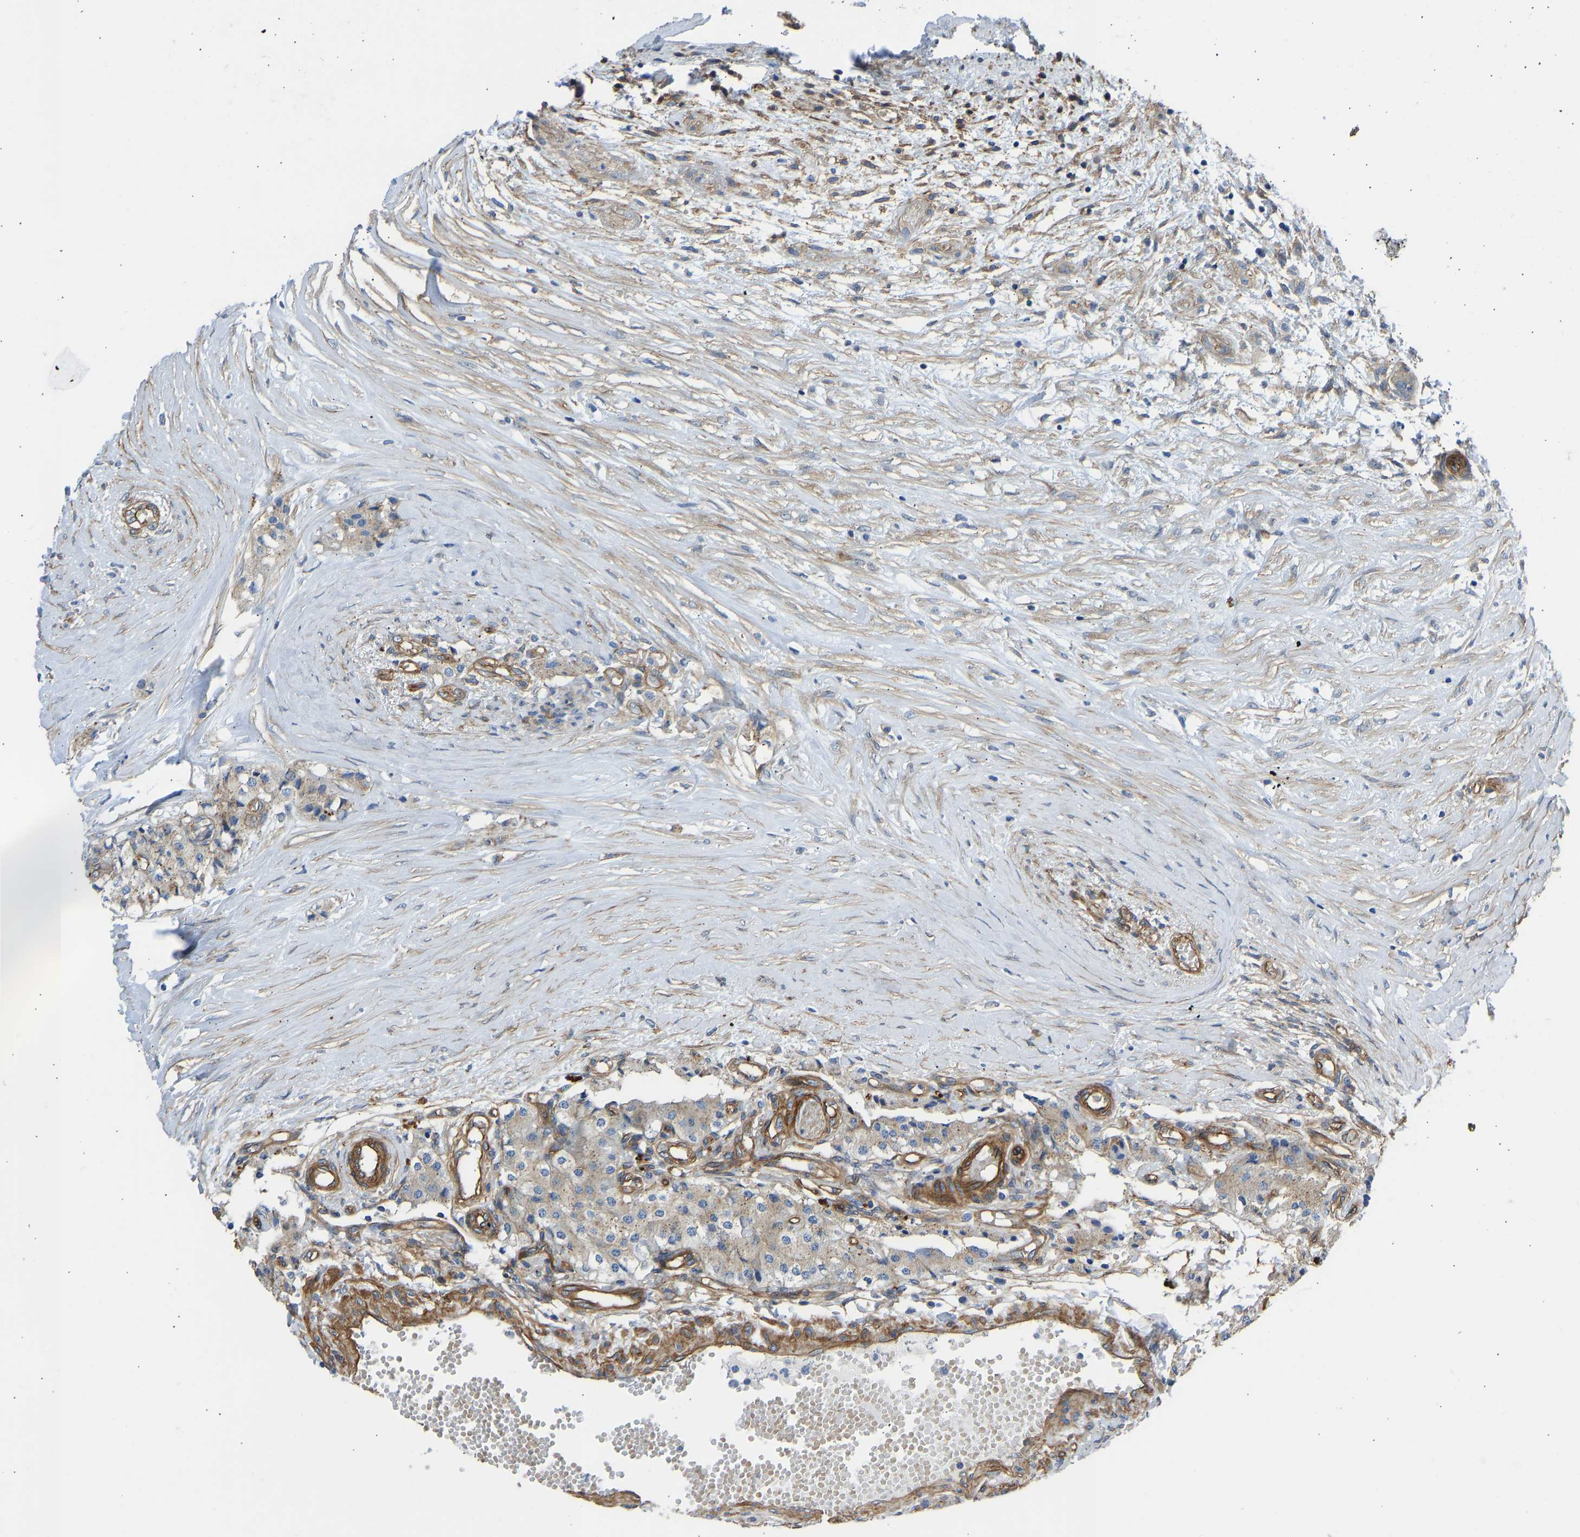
{"staining": {"intensity": "weak", "quantity": ">75%", "location": "cytoplasmic/membranous"}, "tissue": "carcinoid", "cell_type": "Tumor cells", "image_type": "cancer", "snomed": [{"axis": "morphology", "description": "Carcinoid, malignant, NOS"}, {"axis": "topography", "description": "Colon"}], "caption": "The immunohistochemical stain highlights weak cytoplasmic/membranous expression in tumor cells of malignant carcinoid tissue.", "gene": "MYO1C", "patient": {"sex": "female", "age": 52}}